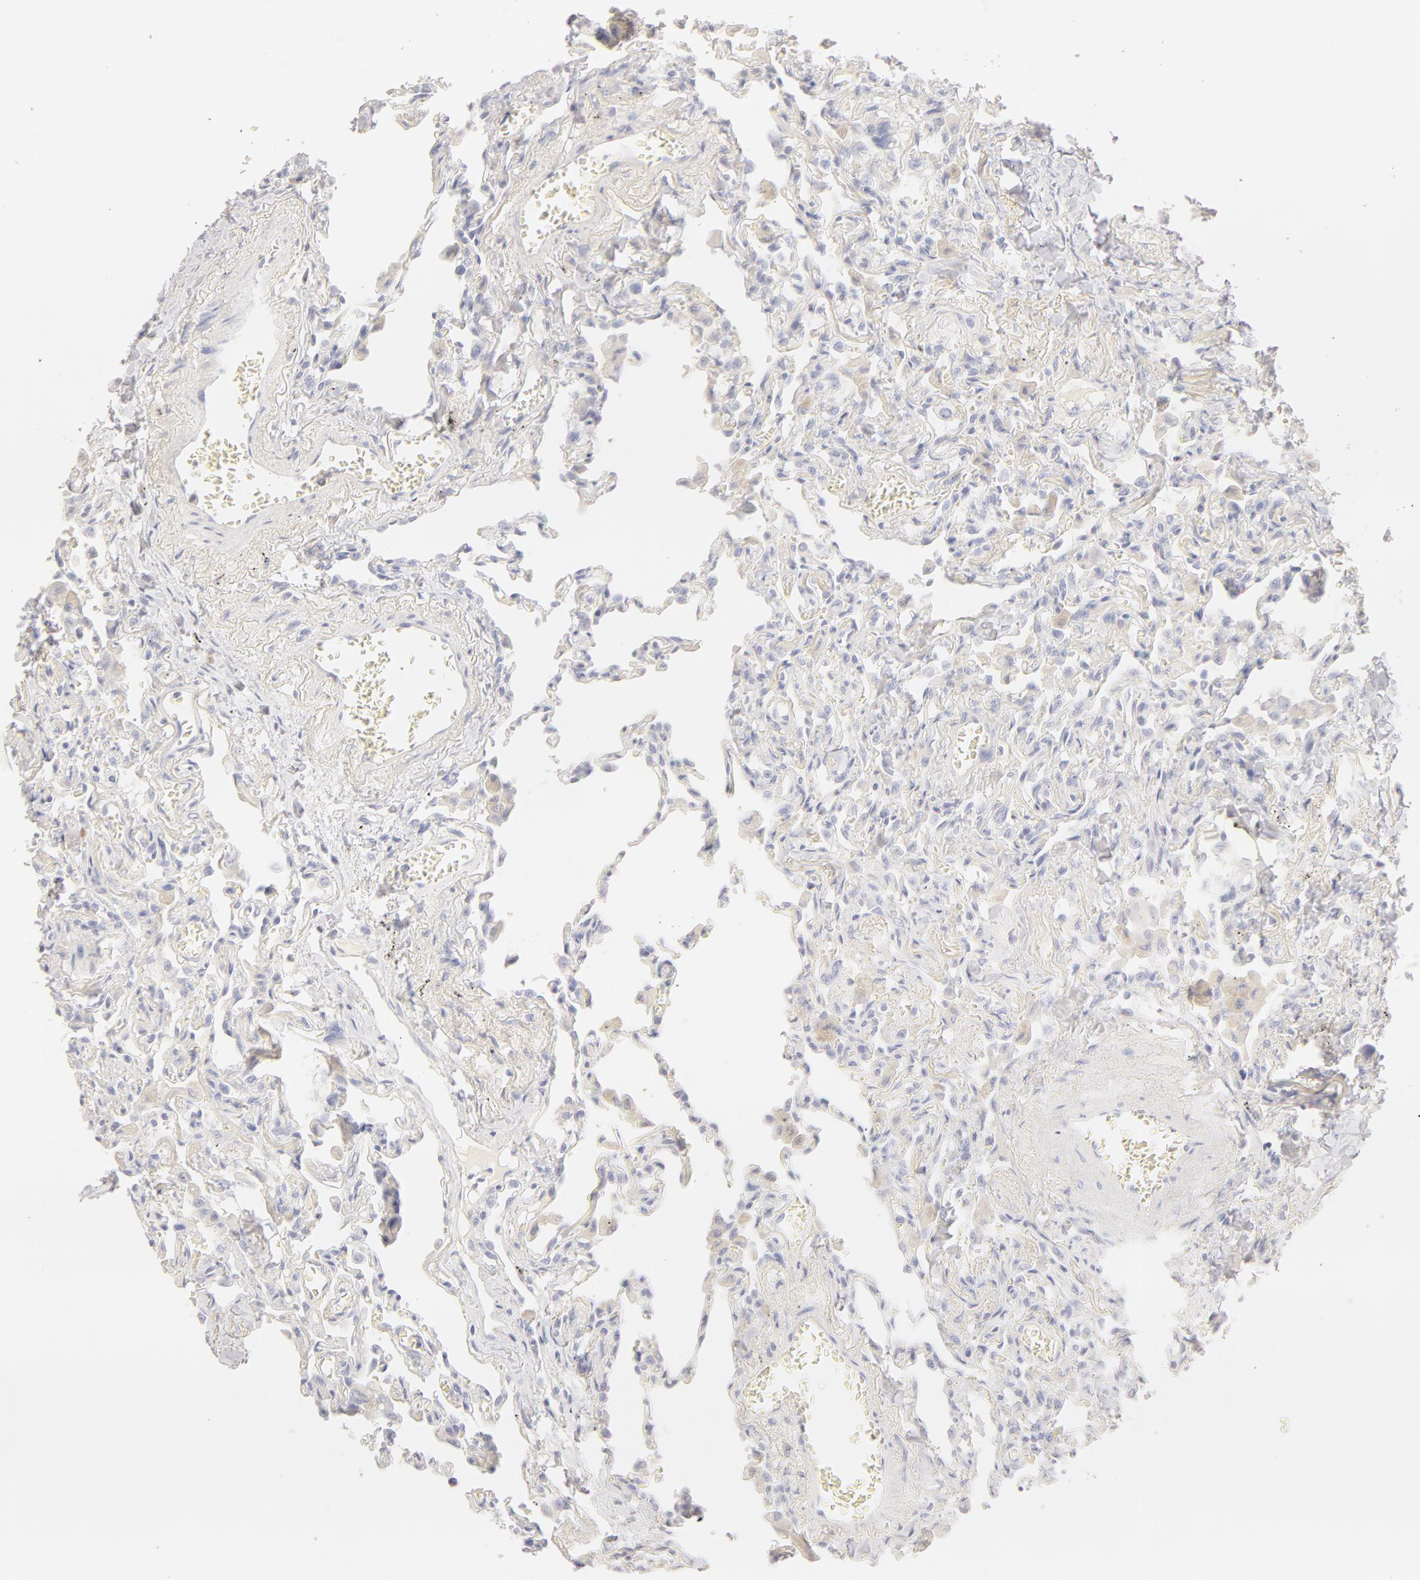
{"staining": {"intensity": "negative", "quantity": "none", "location": "none"}, "tissue": "lung", "cell_type": "Alveolar cells", "image_type": "normal", "snomed": [{"axis": "morphology", "description": "Normal tissue, NOS"}, {"axis": "topography", "description": "Lung"}], "caption": "This histopathology image is of normal lung stained with immunohistochemistry (IHC) to label a protein in brown with the nuclei are counter-stained blue. There is no staining in alveolar cells. (Immunohistochemistry, brightfield microscopy, high magnification).", "gene": "LGALS7B", "patient": {"sex": "male", "age": 73}}